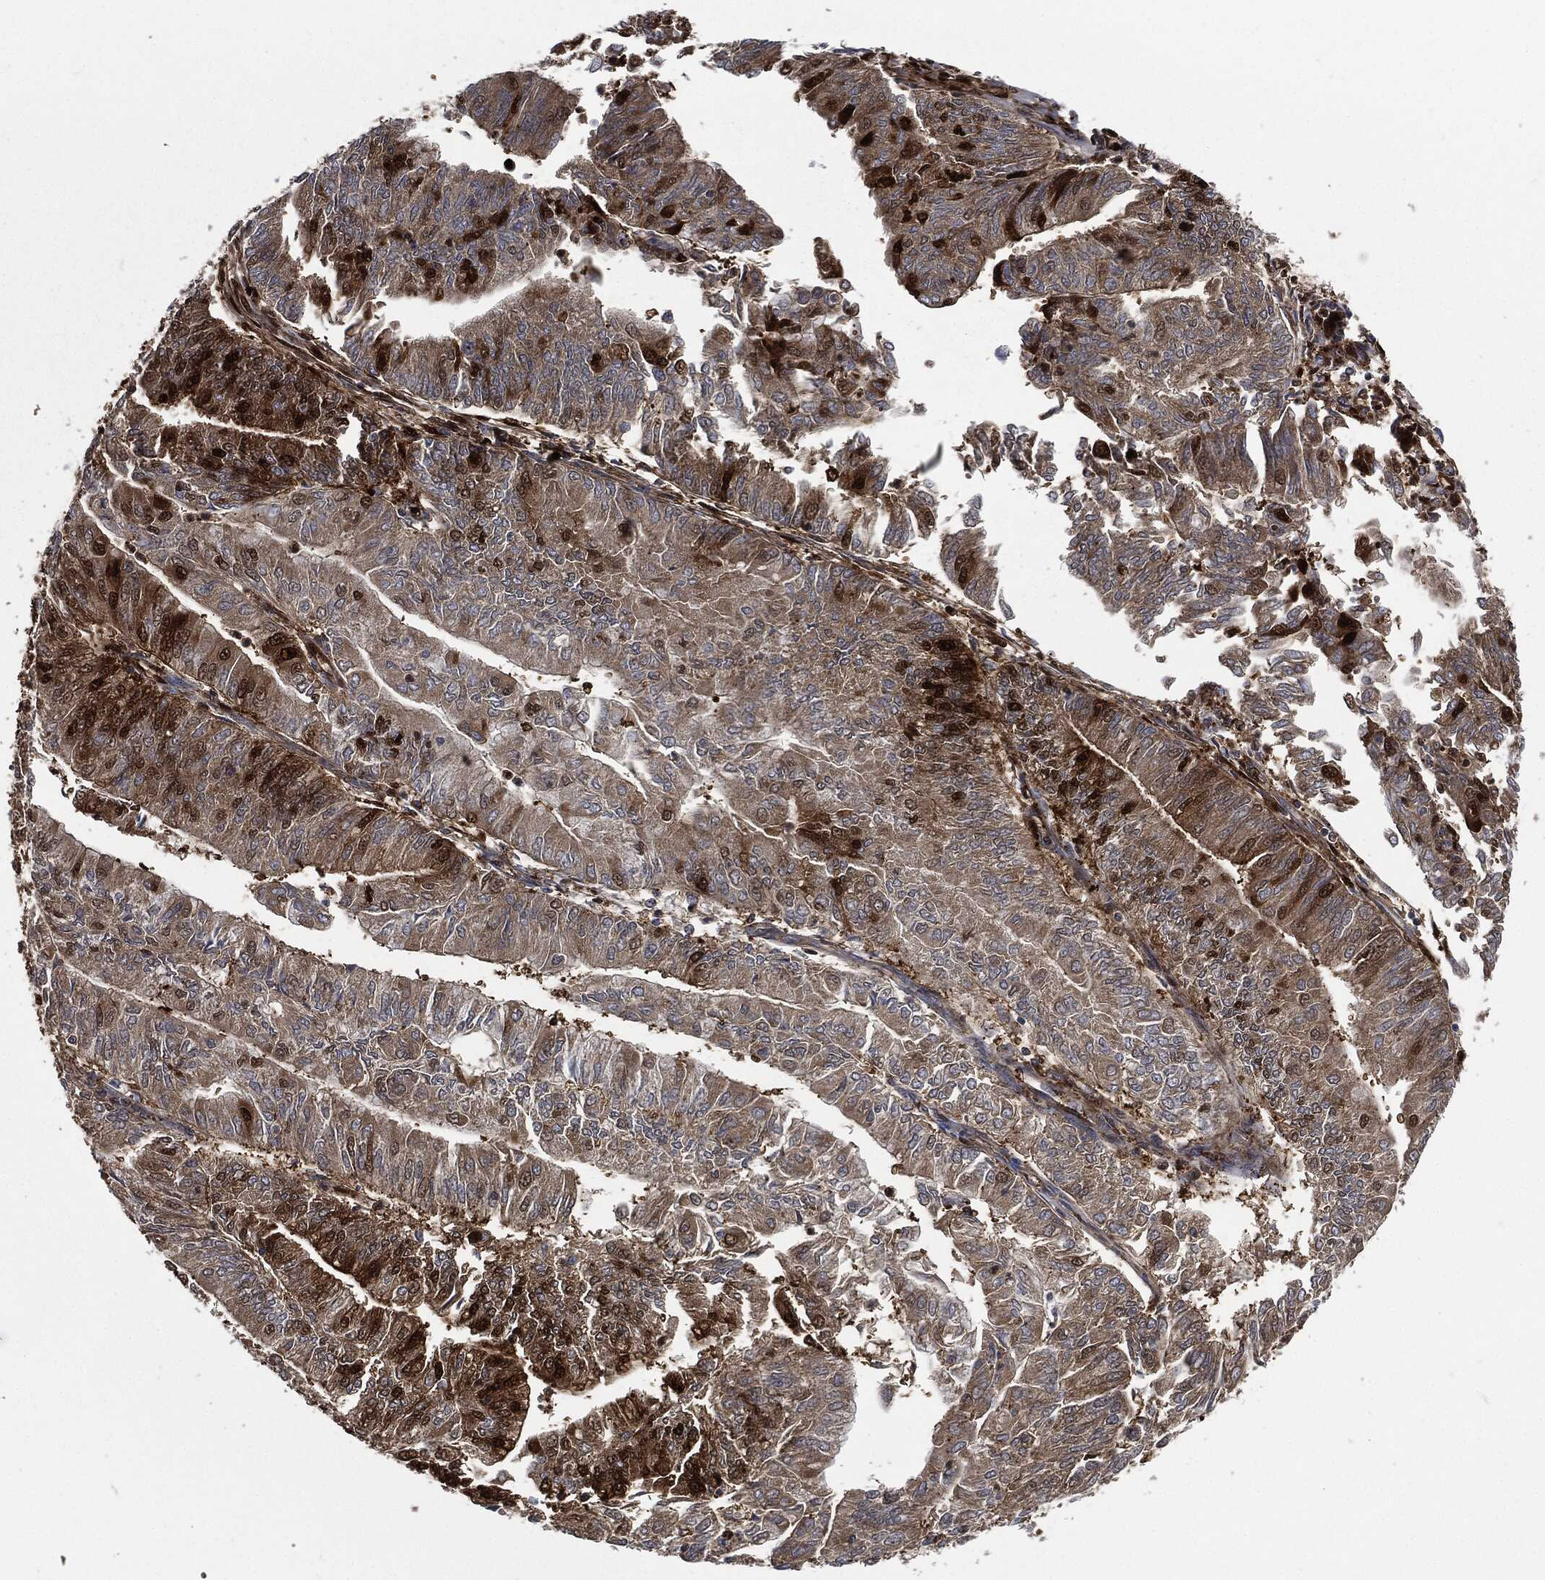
{"staining": {"intensity": "strong", "quantity": "25%-75%", "location": "cytoplasmic/membranous,nuclear"}, "tissue": "endometrial cancer", "cell_type": "Tumor cells", "image_type": "cancer", "snomed": [{"axis": "morphology", "description": "Adenocarcinoma, NOS"}, {"axis": "topography", "description": "Endometrium"}], "caption": "Endometrial adenocarcinoma was stained to show a protein in brown. There is high levels of strong cytoplasmic/membranous and nuclear positivity in approximately 25%-75% of tumor cells. (DAB IHC, brown staining for protein, blue staining for nuclei).", "gene": "DCTN1", "patient": {"sex": "female", "age": 59}}